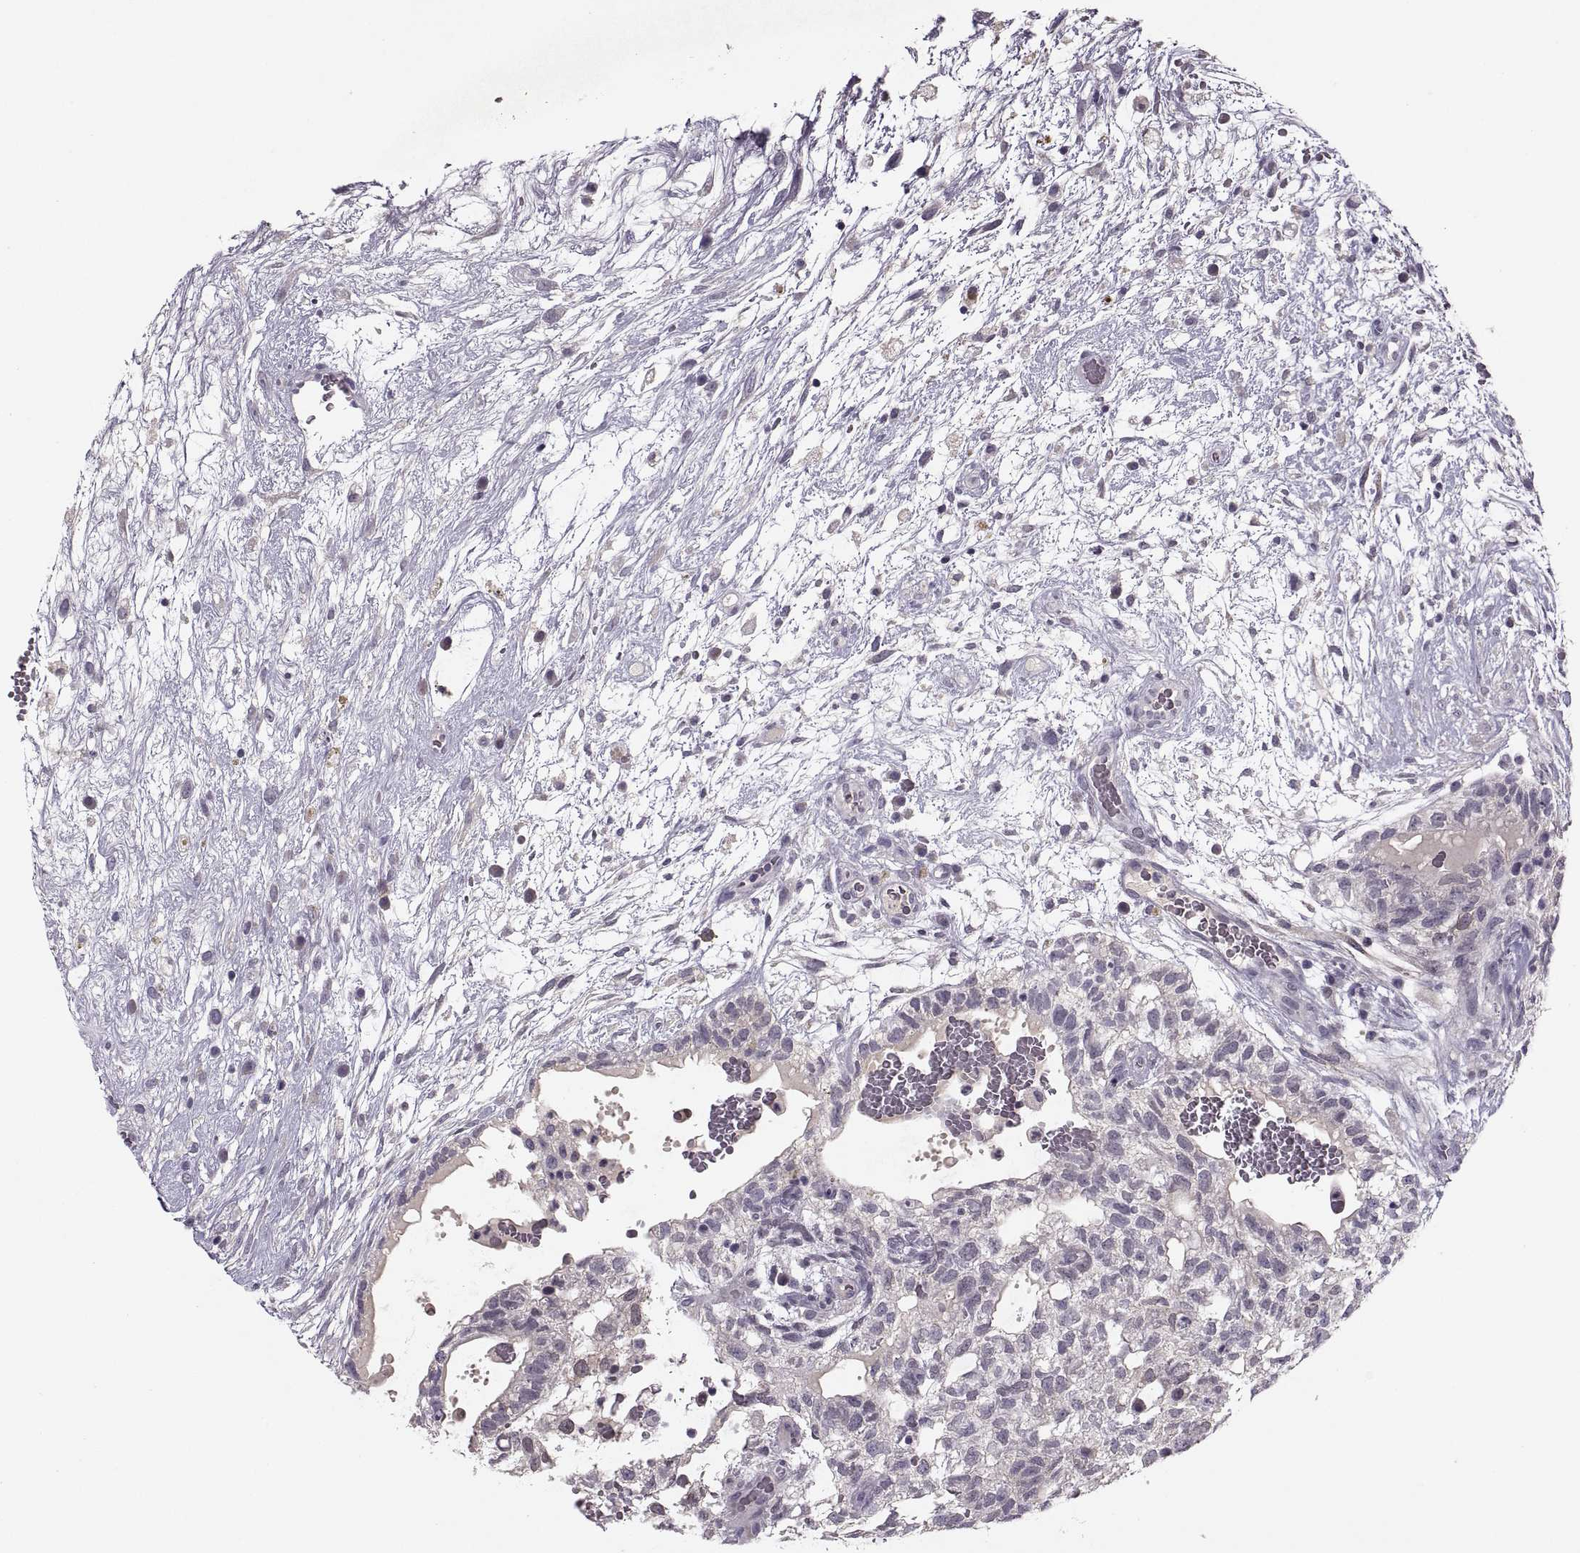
{"staining": {"intensity": "weak", "quantity": "<25%", "location": "nuclear"}, "tissue": "testis cancer", "cell_type": "Tumor cells", "image_type": "cancer", "snomed": [{"axis": "morphology", "description": "Normal tissue, NOS"}, {"axis": "morphology", "description": "Carcinoma, Embryonal, NOS"}, {"axis": "topography", "description": "Testis"}], "caption": "DAB immunohistochemical staining of human embryonal carcinoma (testis) exhibits no significant staining in tumor cells.", "gene": "CACNA1F", "patient": {"sex": "male", "age": 32}}